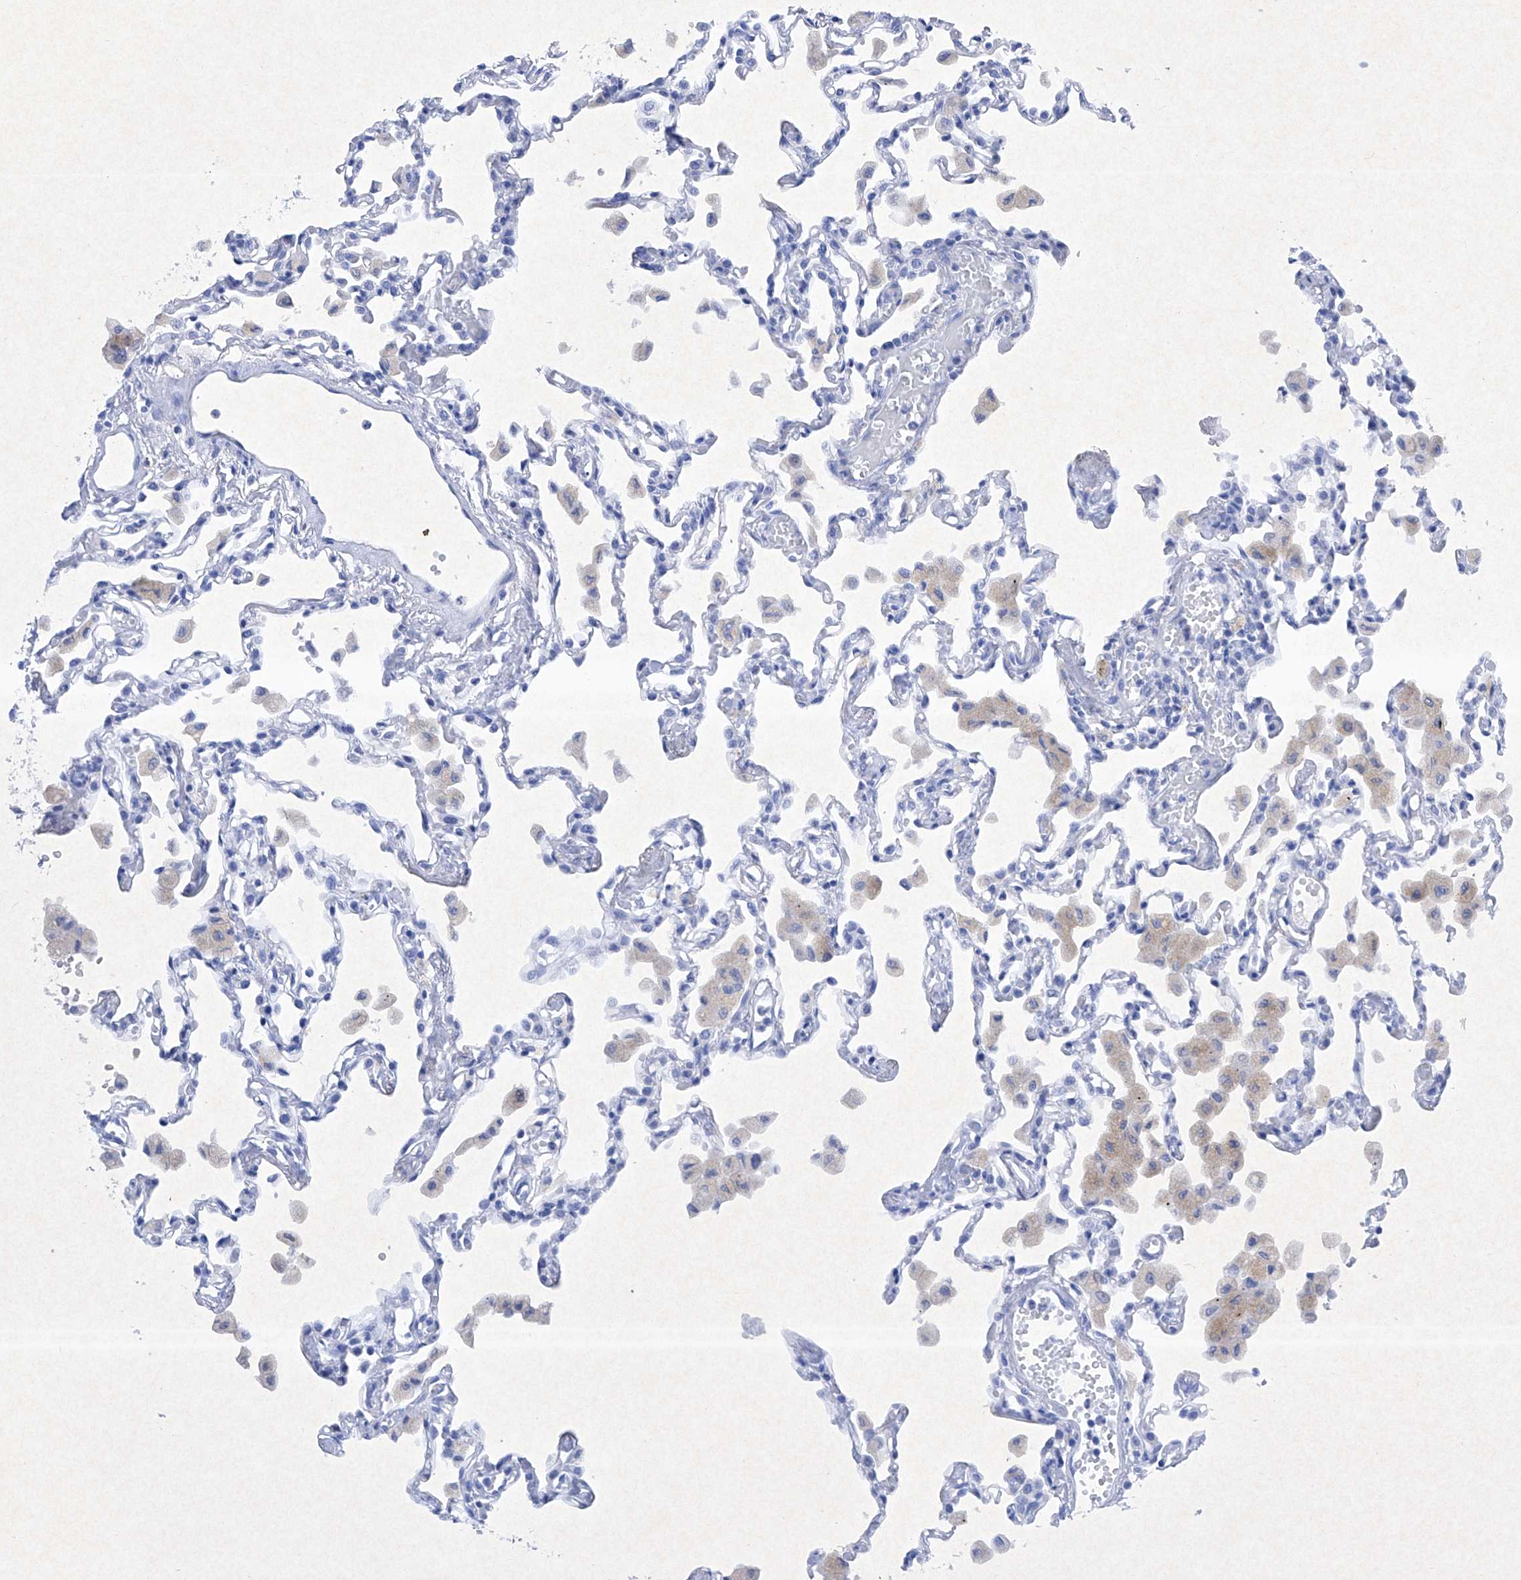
{"staining": {"intensity": "negative", "quantity": "none", "location": "none"}, "tissue": "lung", "cell_type": "Alveolar cells", "image_type": "normal", "snomed": [{"axis": "morphology", "description": "Normal tissue, NOS"}, {"axis": "topography", "description": "Bronchus"}, {"axis": "topography", "description": "Lung"}], "caption": "IHC of benign human lung displays no positivity in alveolar cells. (Brightfield microscopy of DAB (3,3'-diaminobenzidine) immunohistochemistry at high magnification).", "gene": "BARX2", "patient": {"sex": "female", "age": 49}}